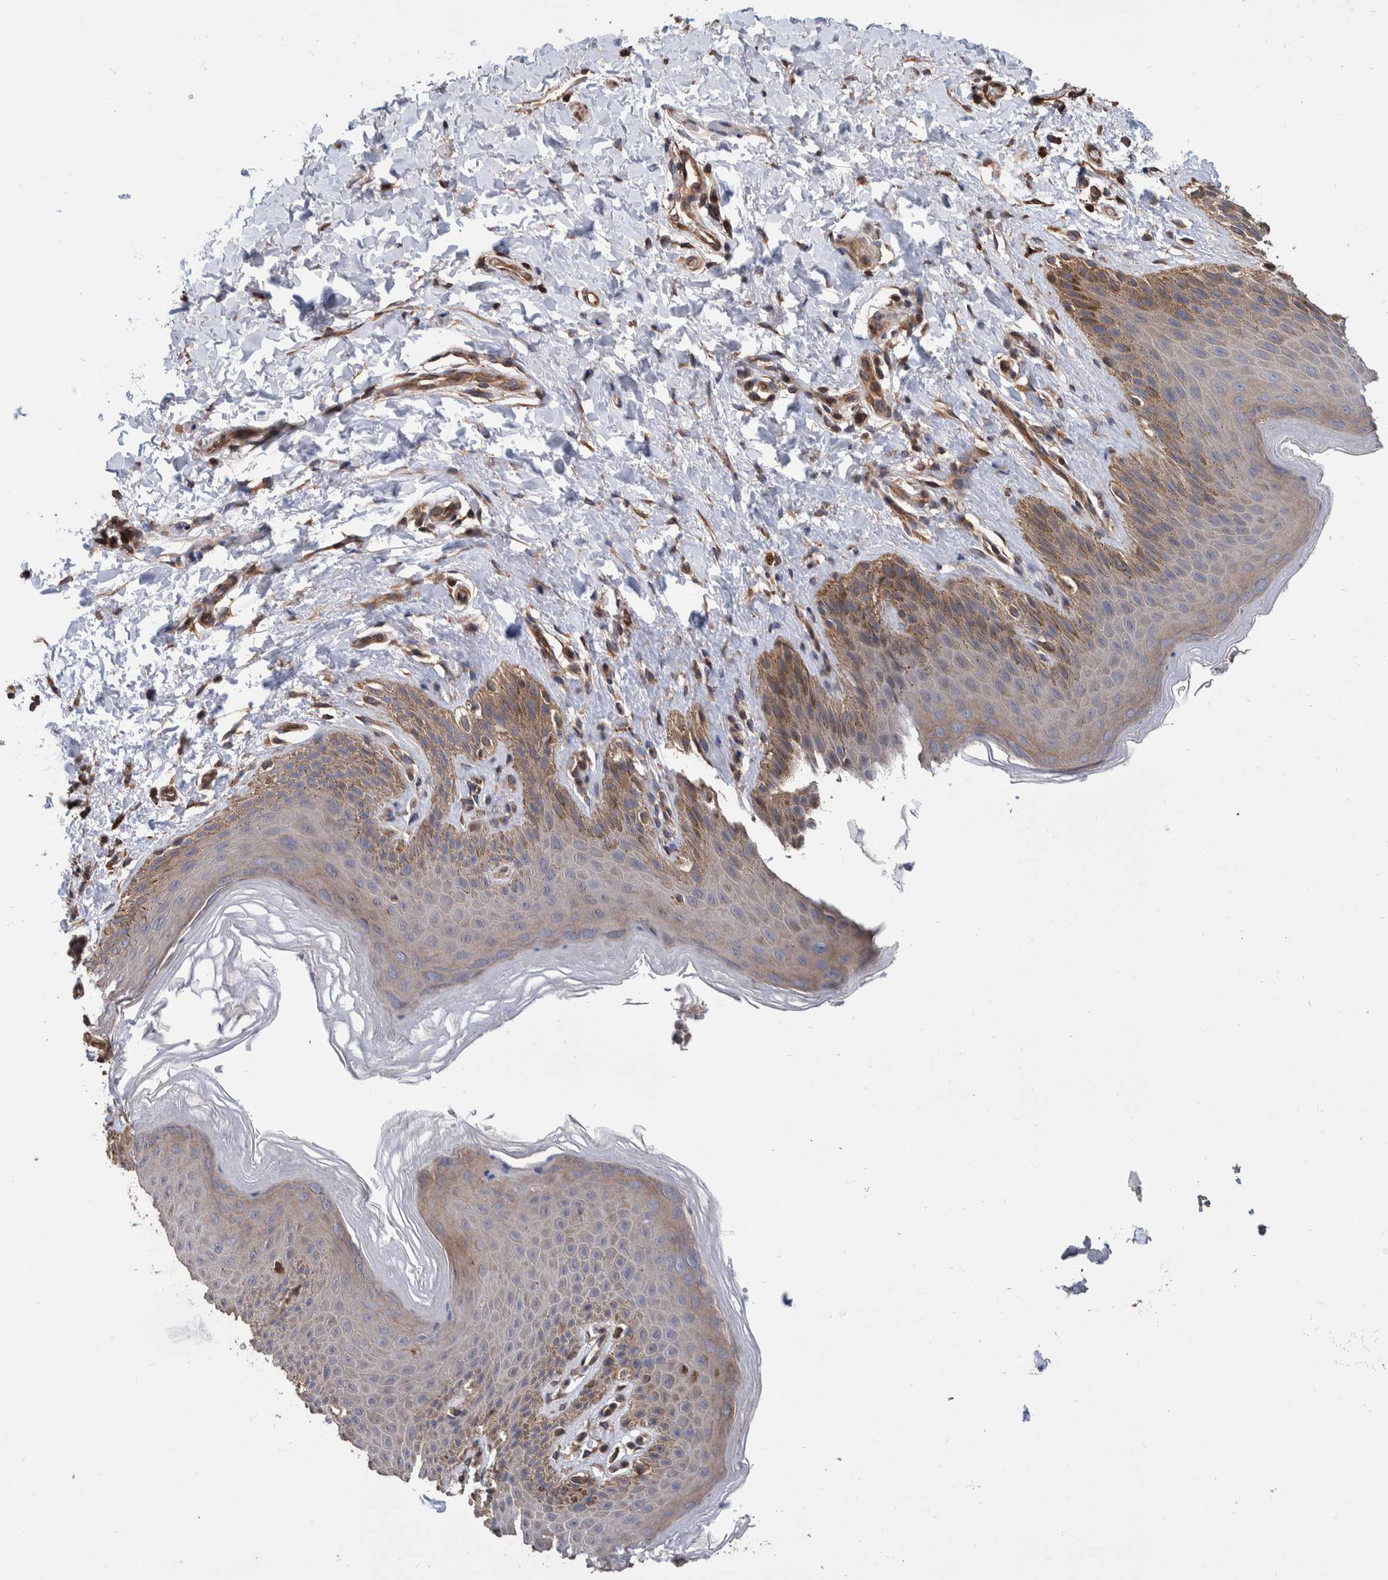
{"staining": {"intensity": "weak", "quantity": "<25%", "location": "cytoplasmic/membranous"}, "tissue": "skin", "cell_type": "Epidermal cells", "image_type": "normal", "snomed": [{"axis": "morphology", "description": "Normal tissue, NOS"}, {"axis": "topography", "description": "Anal"}, {"axis": "topography", "description": "Peripheral nerve tissue"}], "caption": "A micrograph of skin stained for a protein demonstrates no brown staining in epidermal cells. The staining is performed using DAB brown chromogen with nuclei counter-stained in using hematoxylin.", "gene": "SLC45A4", "patient": {"sex": "male", "age": 44}}